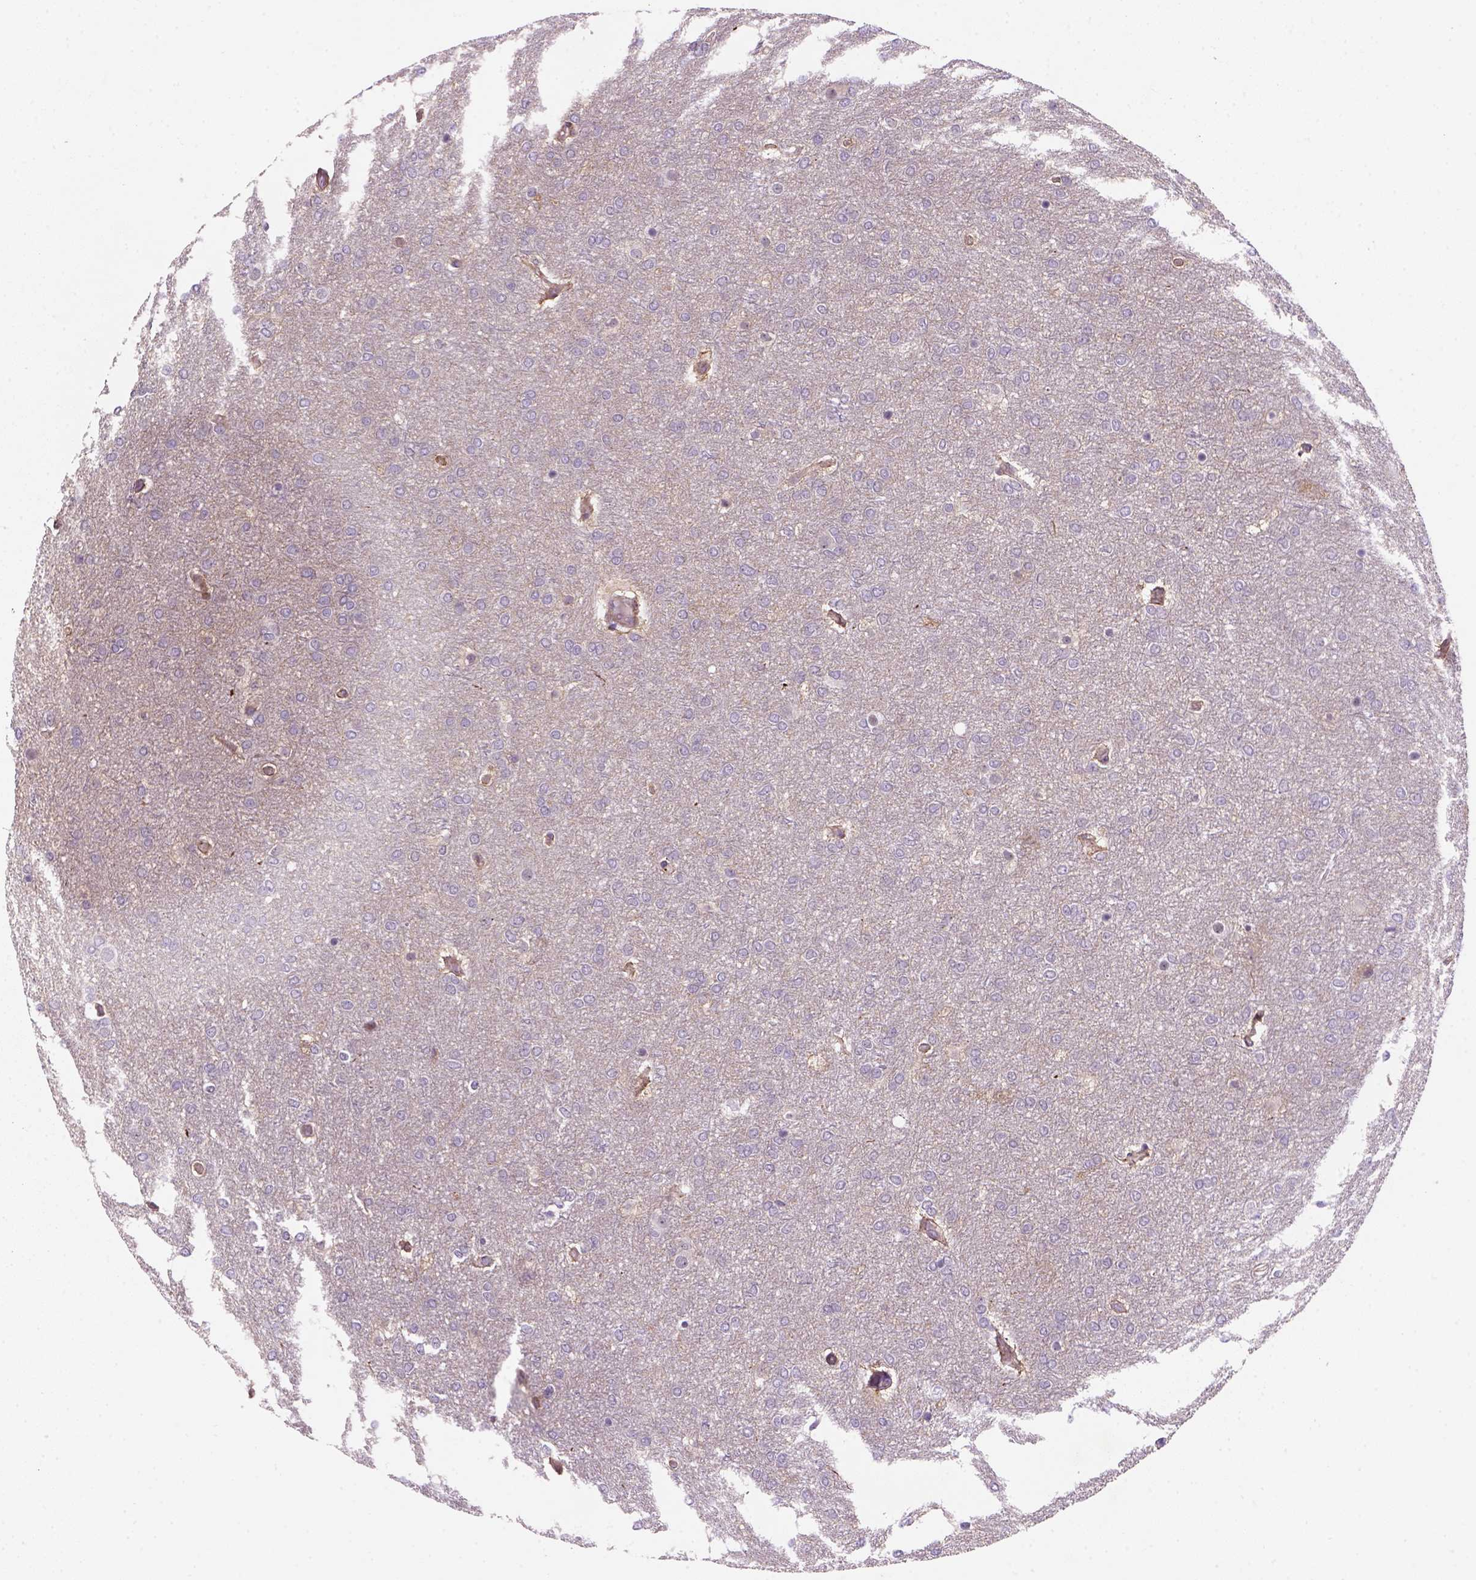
{"staining": {"intensity": "negative", "quantity": "none", "location": "none"}, "tissue": "glioma", "cell_type": "Tumor cells", "image_type": "cancer", "snomed": [{"axis": "morphology", "description": "Glioma, malignant, High grade"}, {"axis": "topography", "description": "Brain"}], "caption": "Immunohistochemical staining of human malignant glioma (high-grade) displays no significant positivity in tumor cells.", "gene": "VSTM5", "patient": {"sex": "female", "age": 61}}